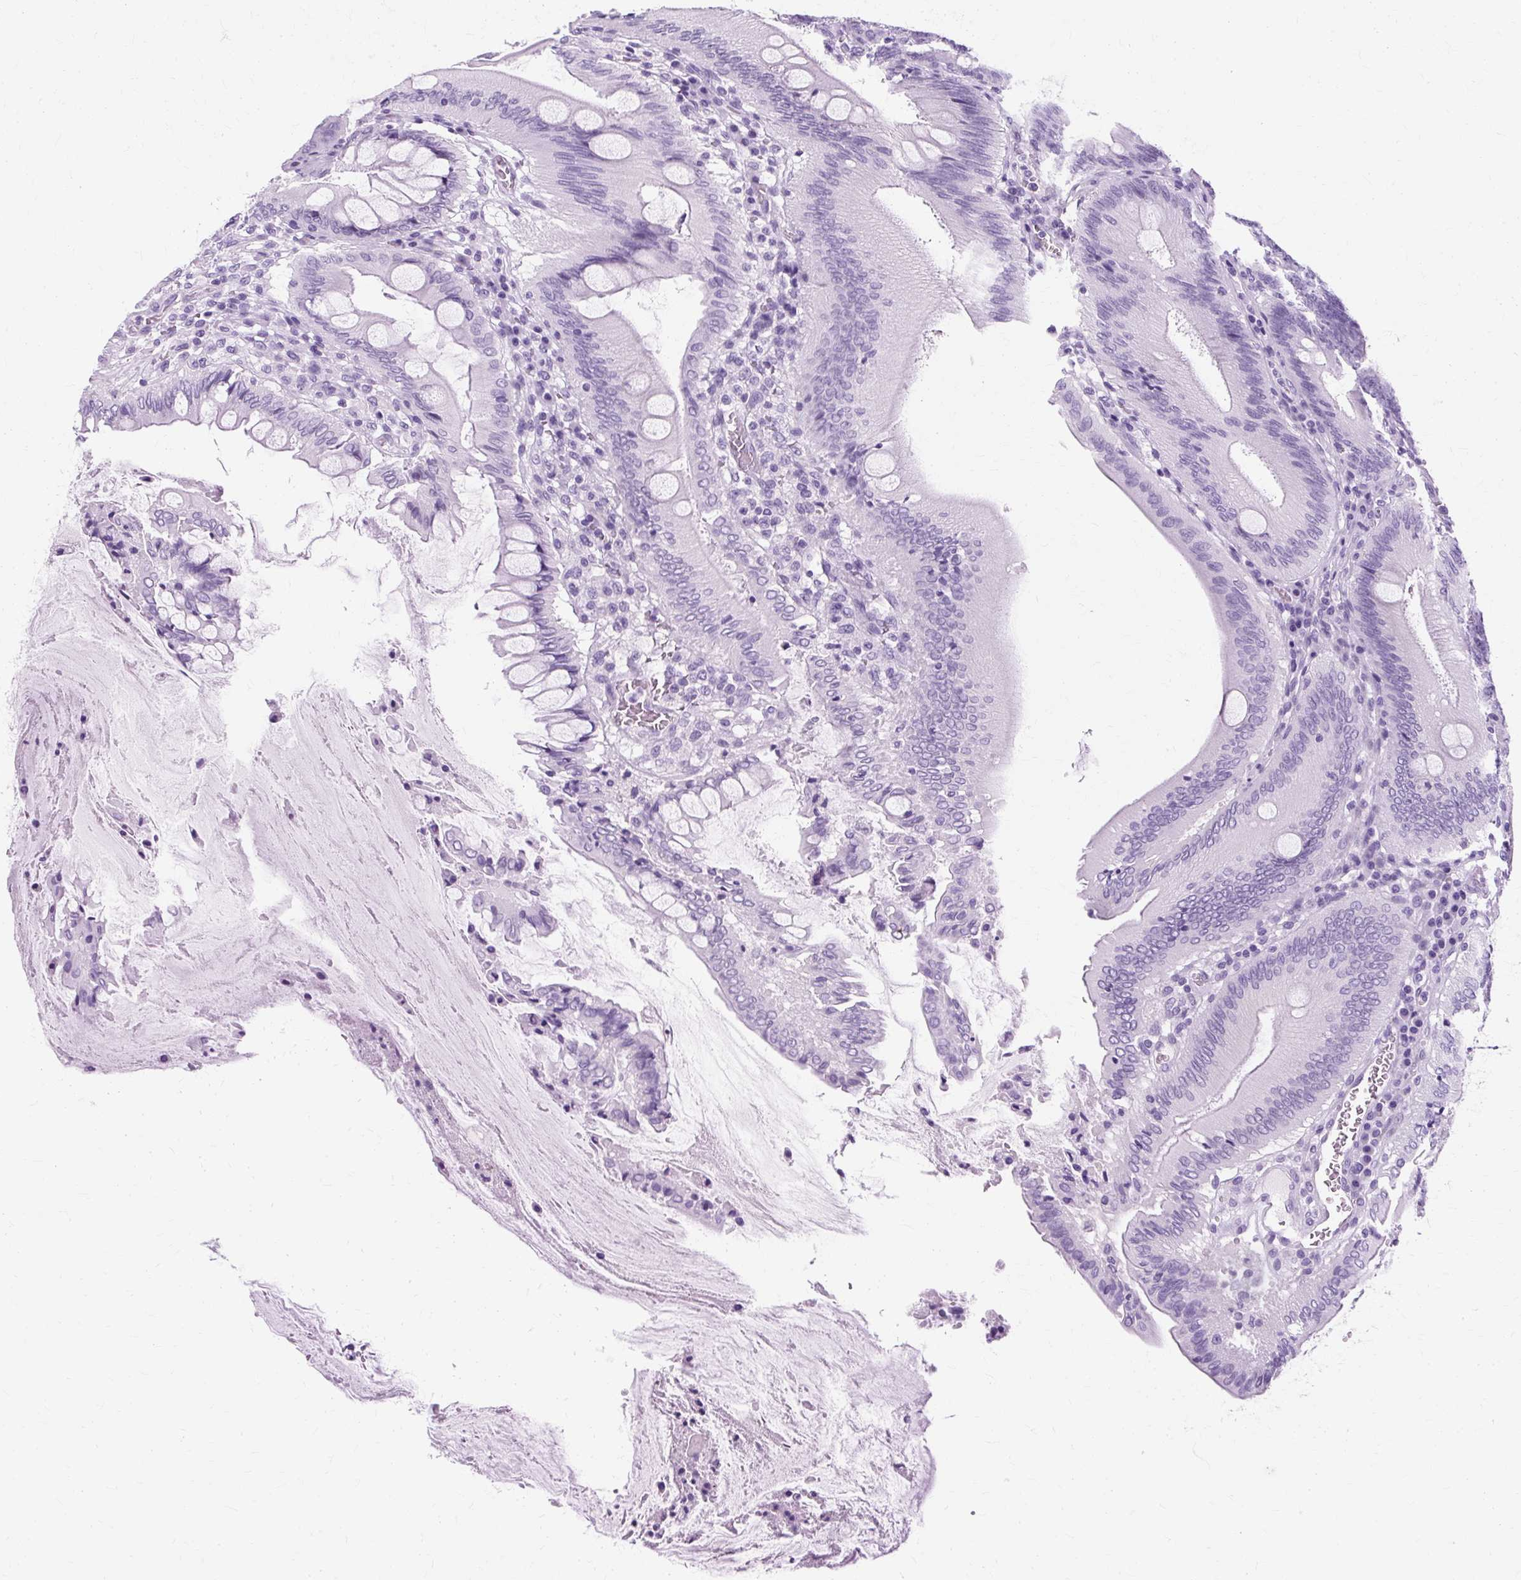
{"staining": {"intensity": "negative", "quantity": "none", "location": "none"}, "tissue": "colorectal cancer", "cell_type": "Tumor cells", "image_type": "cancer", "snomed": [{"axis": "morphology", "description": "Adenocarcinoma, NOS"}, {"axis": "topography", "description": "Colon"}], "caption": "DAB immunohistochemical staining of colorectal adenocarcinoma reveals no significant expression in tumor cells.", "gene": "TMEM89", "patient": {"sex": "male", "age": 62}}